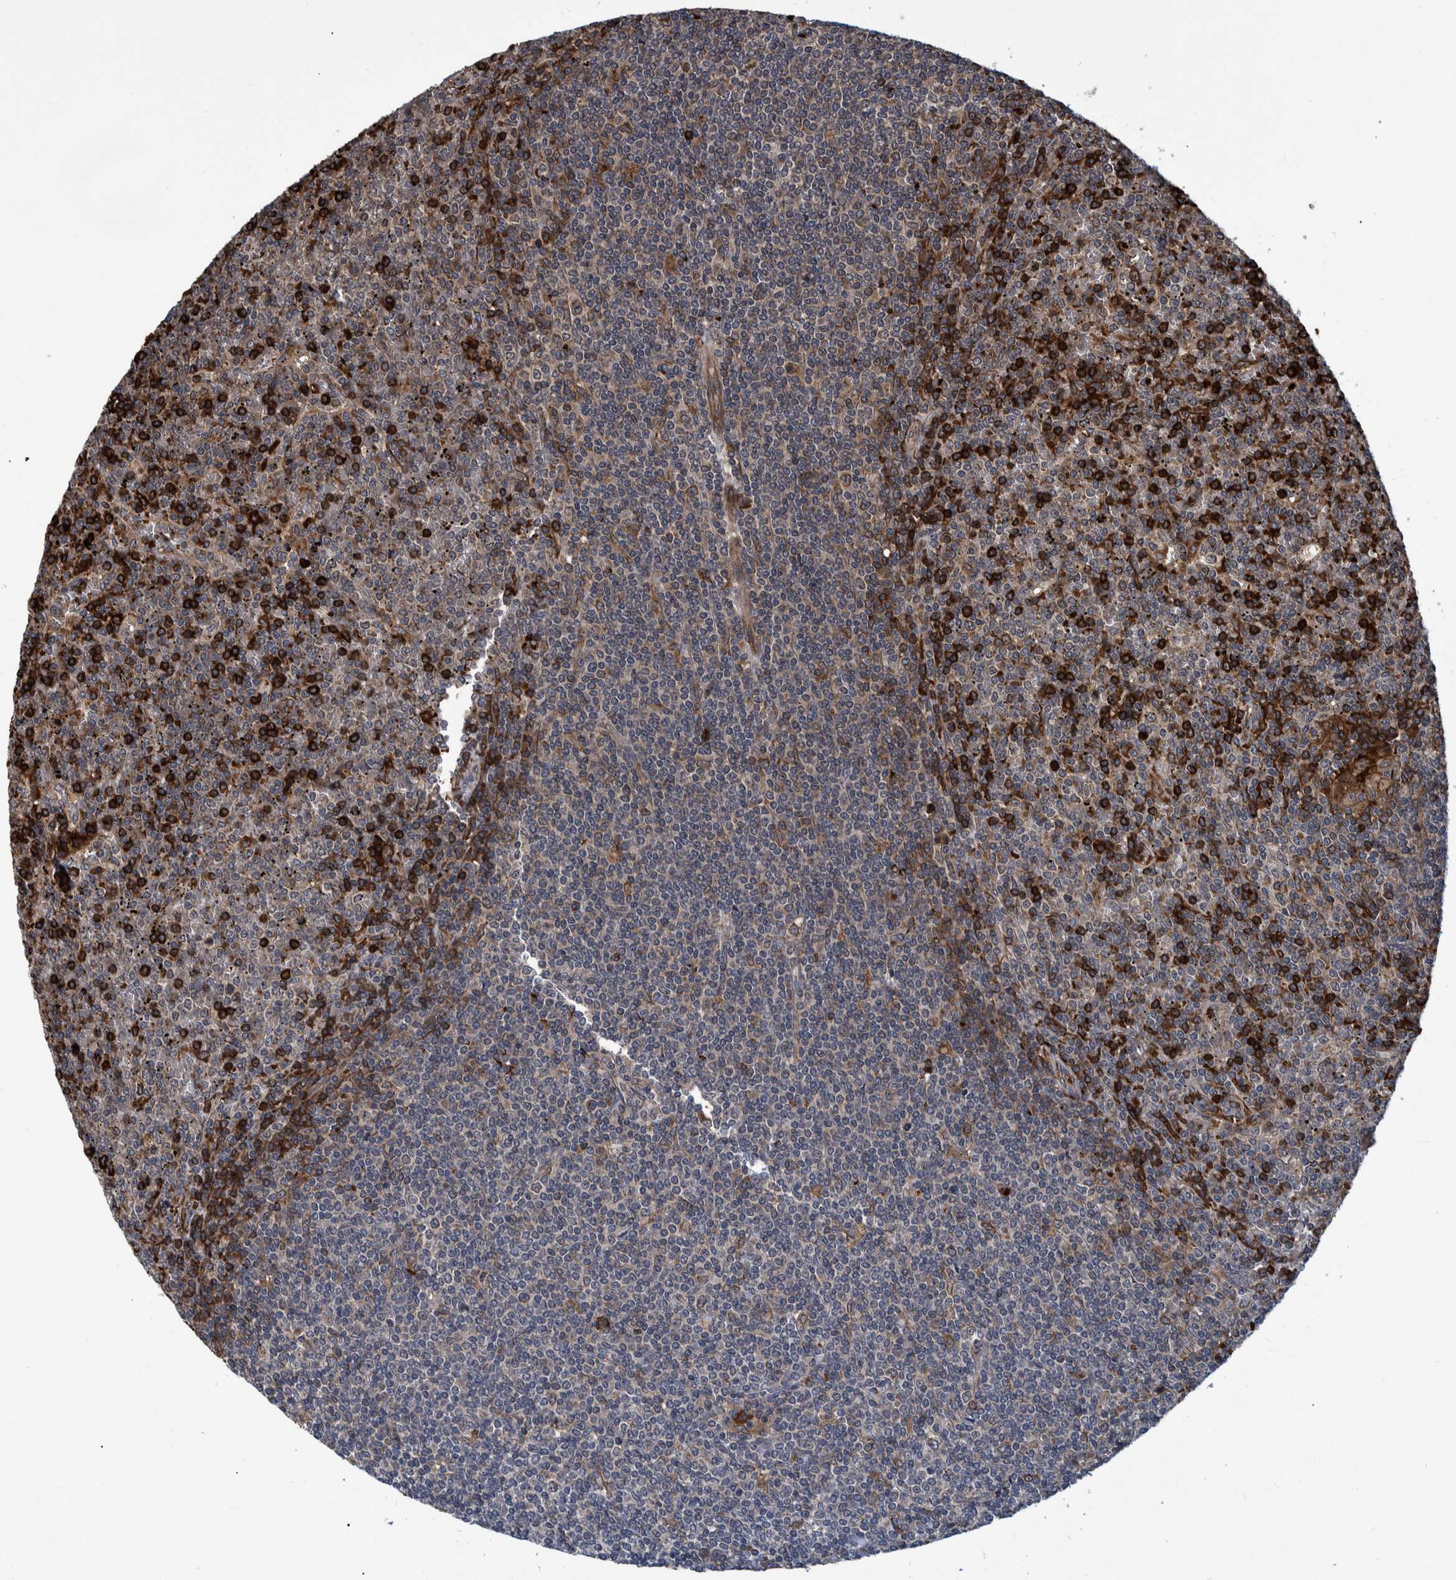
{"staining": {"intensity": "weak", "quantity": "25%-75%", "location": "cytoplasmic/membranous"}, "tissue": "lymphoma", "cell_type": "Tumor cells", "image_type": "cancer", "snomed": [{"axis": "morphology", "description": "Malignant lymphoma, non-Hodgkin's type, Low grade"}, {"axis": "topography", "description": "Spleen"}], "caption": "Weak cytoplasmic/membranous protein positivity is seen in approximately 25%-75% of tumor cells in malignant lymphoma, non-Hodgkin's type (low-grade).", "gene": "SPAG5", "patient": {"sex": "female", "age": 19}}